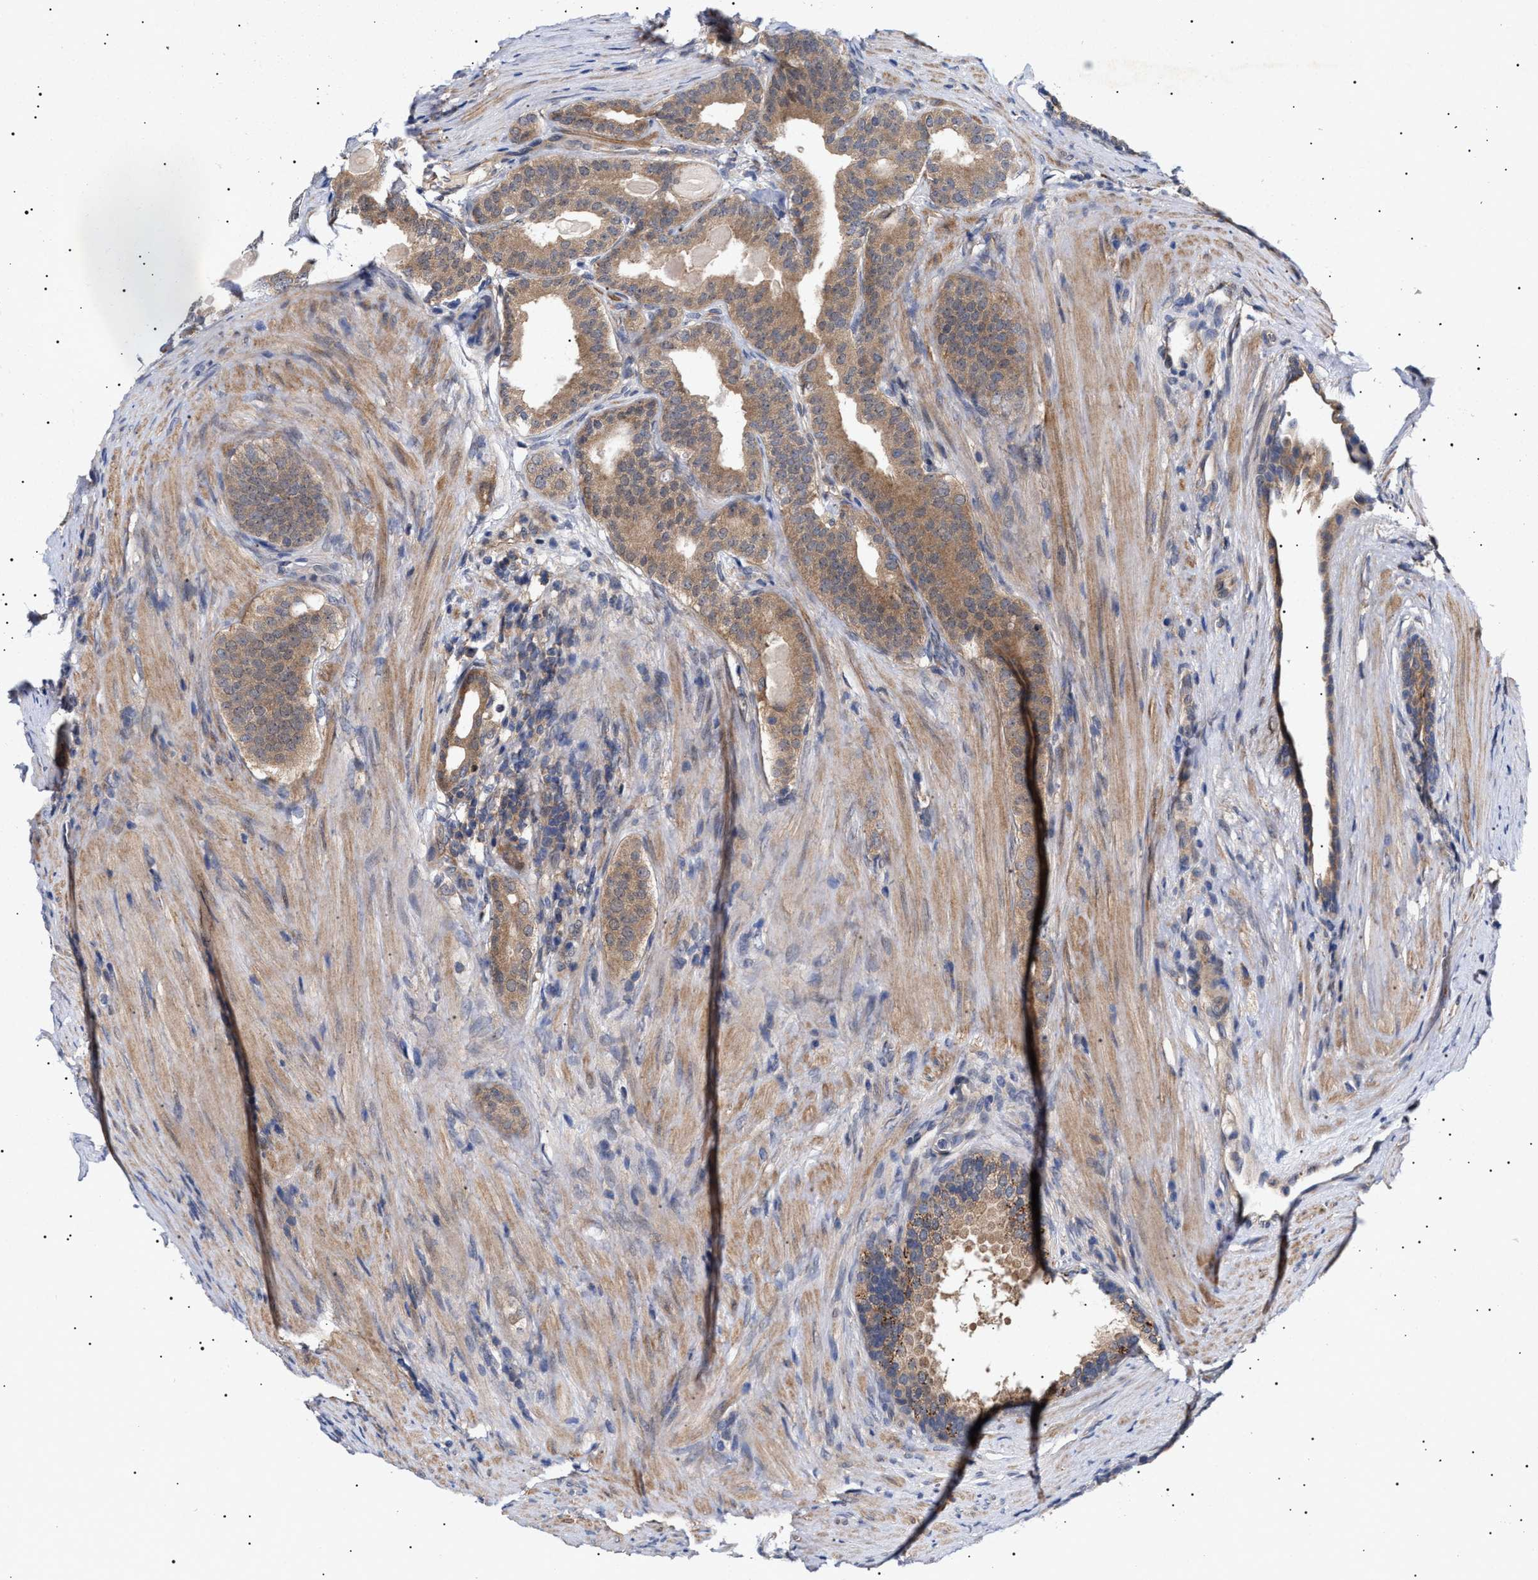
{"staining": {"intensity": "moderate", "quantity": ">75%", "location": "cytoplasmic/membranous"}, "tissue": "prostate cancer", "cell_type": "Tumor cells", "image_type": "cancer", "snomed": [{"axis": "morphology", "description": "Adenocarcinoma, High grade"}, {"axis": "topography", "description": "Prostate"}], "caption": "Human high-grade adenocarcinoma (prostate) stained for a protein (brown) reveals moderate cytoplasmic/membranous positive positivity in about >75% of tumor cells.", "gene": "NPLOC4", "patient": {"sex": "male", "age": 60}}